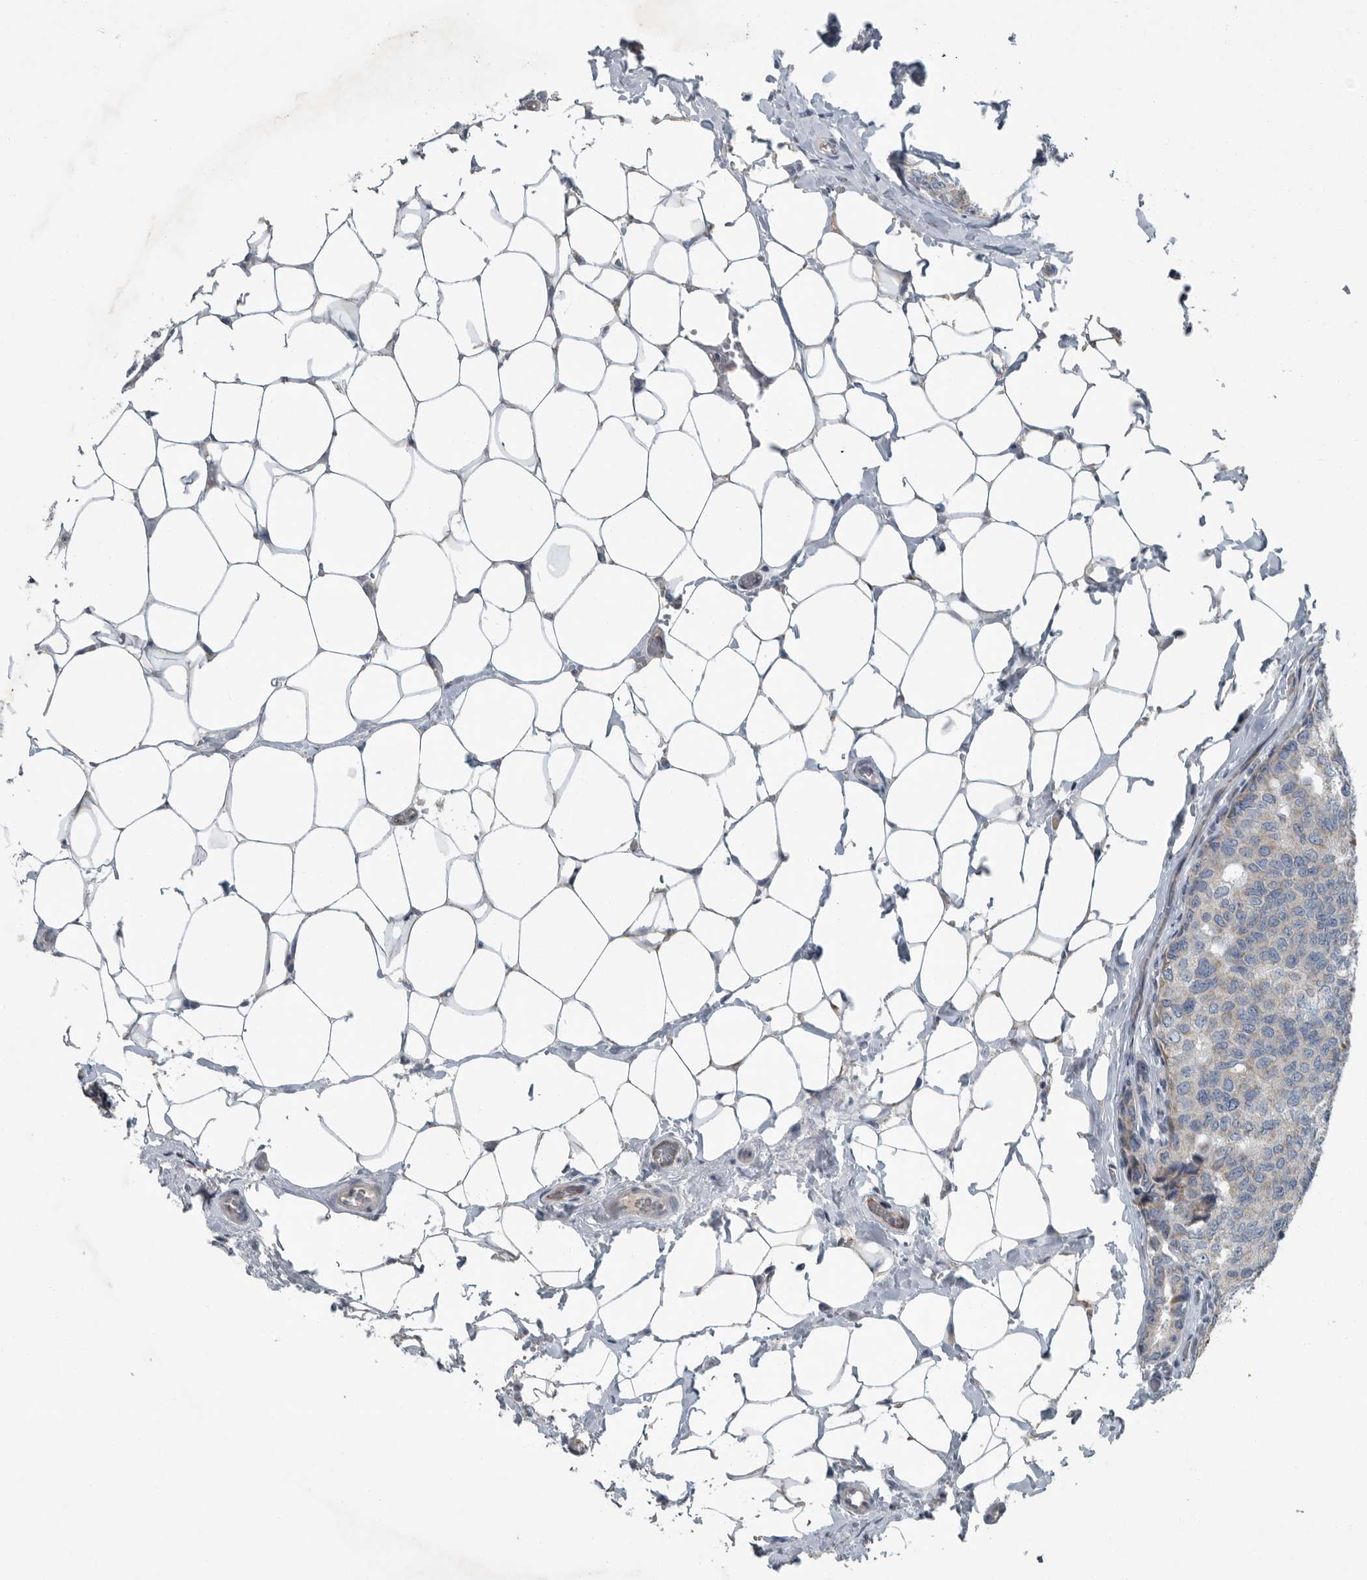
{"staining": {"intensity": "weak", "quantity": "25%-75%", "location": "cytoplasmic/membranous"}, "tissue": "breast cancer", "cell_type": "Tumor cells", "image_type": "cancer", "snomed": [{"axis": "morphology", "description": "Normal tissue, NOS"}, {"axis": "morphology", "description": "Duct carcinoma"}, {"axis": "topography", "description": "Breast"}], "caption": "Weak cytoplasmic/membranous staining for a protein is appreciated in approximately 25%-75% of tumor cells of breast cancer using immunohistochemistry (IHC).", "gene": "MPP3", "patient": {"sex": "female", "age": 43}}